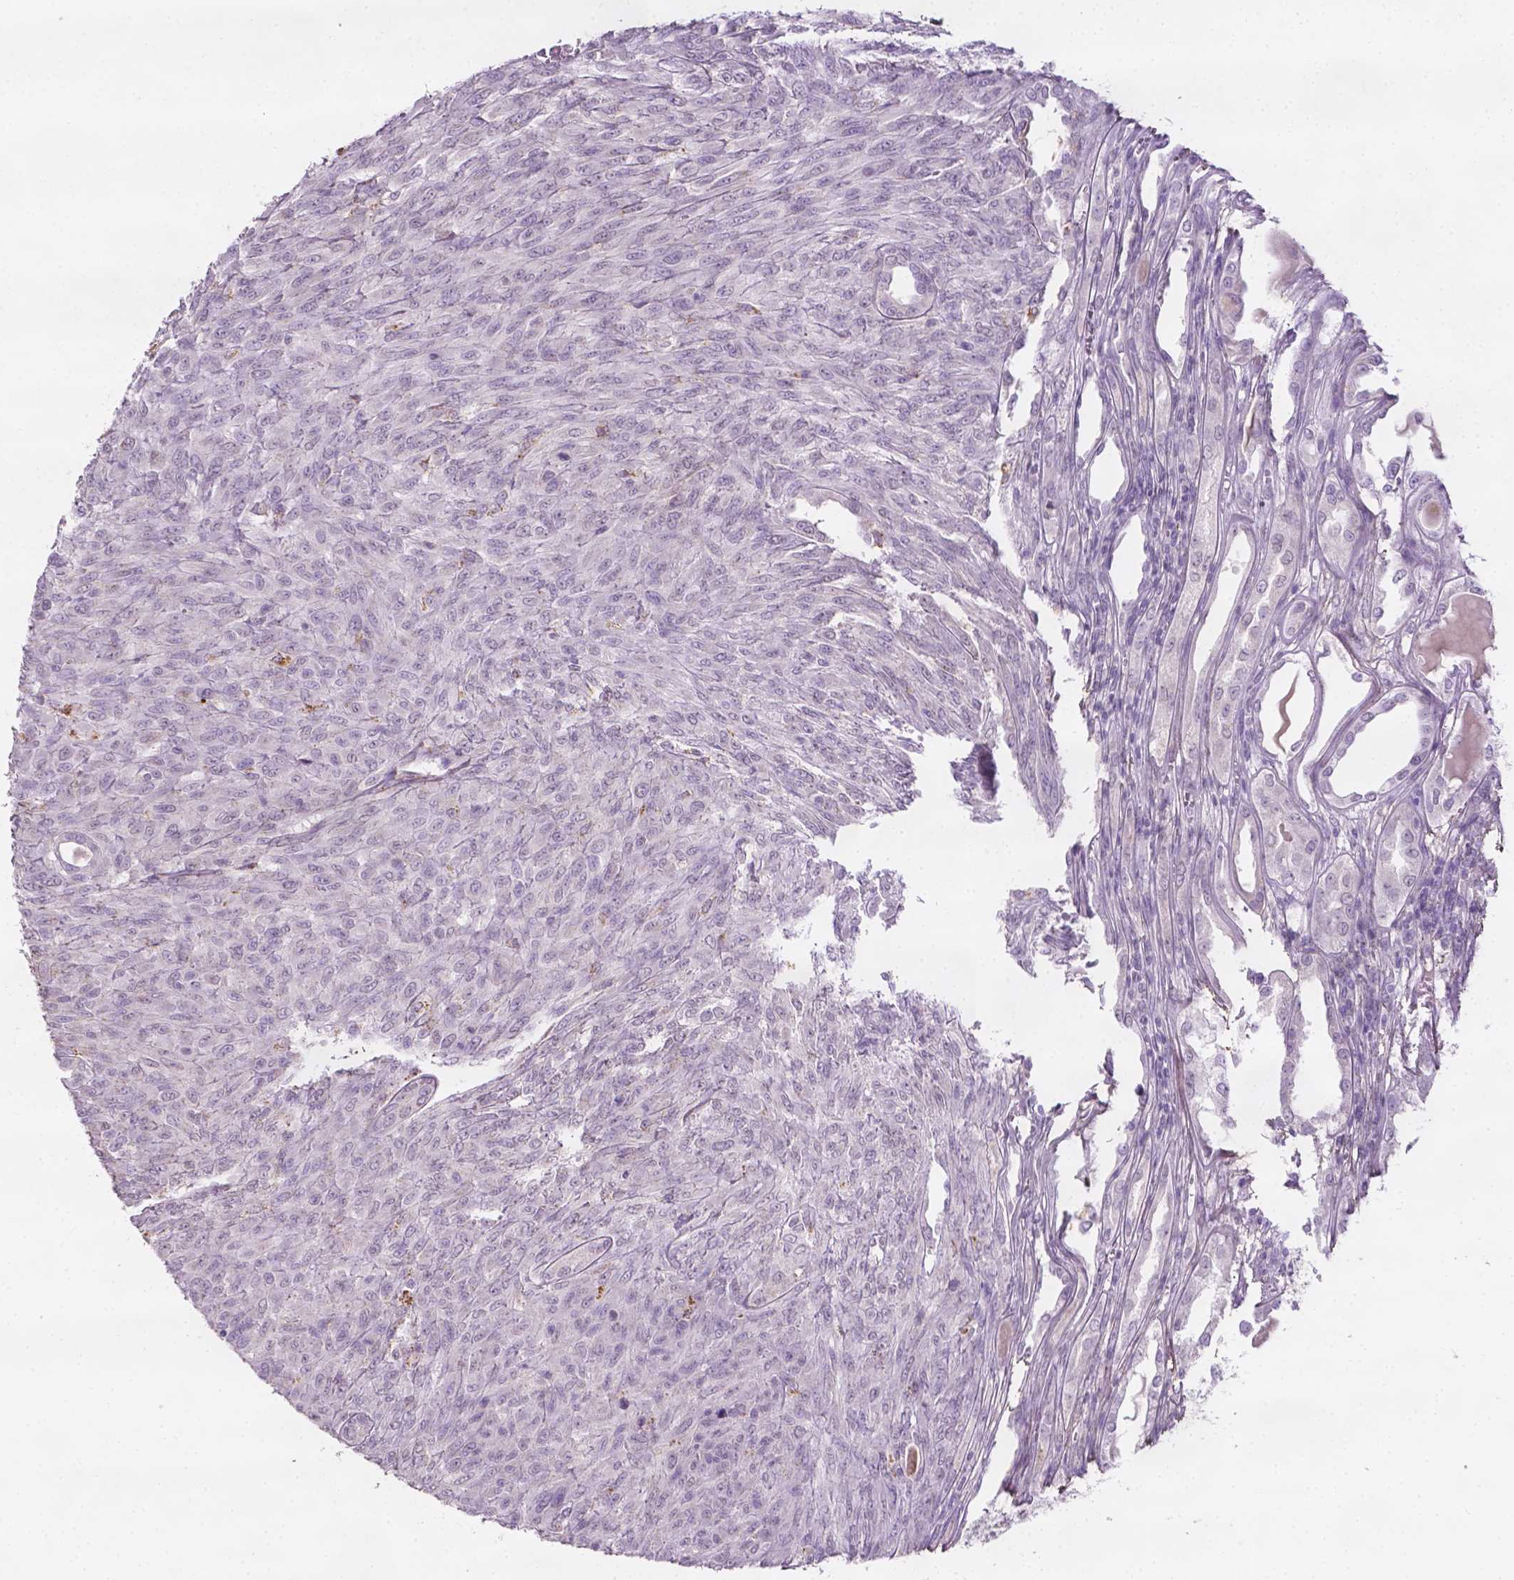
{"staining": {"intensity": "negative", "quantity": "none", "location": "none"}, "tissue": "renal cancer", "cell_type": "Tumor cells", "image_type": "cancer", "snomed": [{"axis": "morphology", "description": "Adenocarcinoma, NOS"}, {"axis": "topography", "description": "Kidney"}], "caption": "Immunohistochemistry of human renal cancer (adenocarcinoma) demonstrates no expression in tumor cells. (Brightfield microscopy of DAB immunohistochemistry at high magnification).", "gene": "DLG2", "patient": {"sex": "male", "age": 58}}